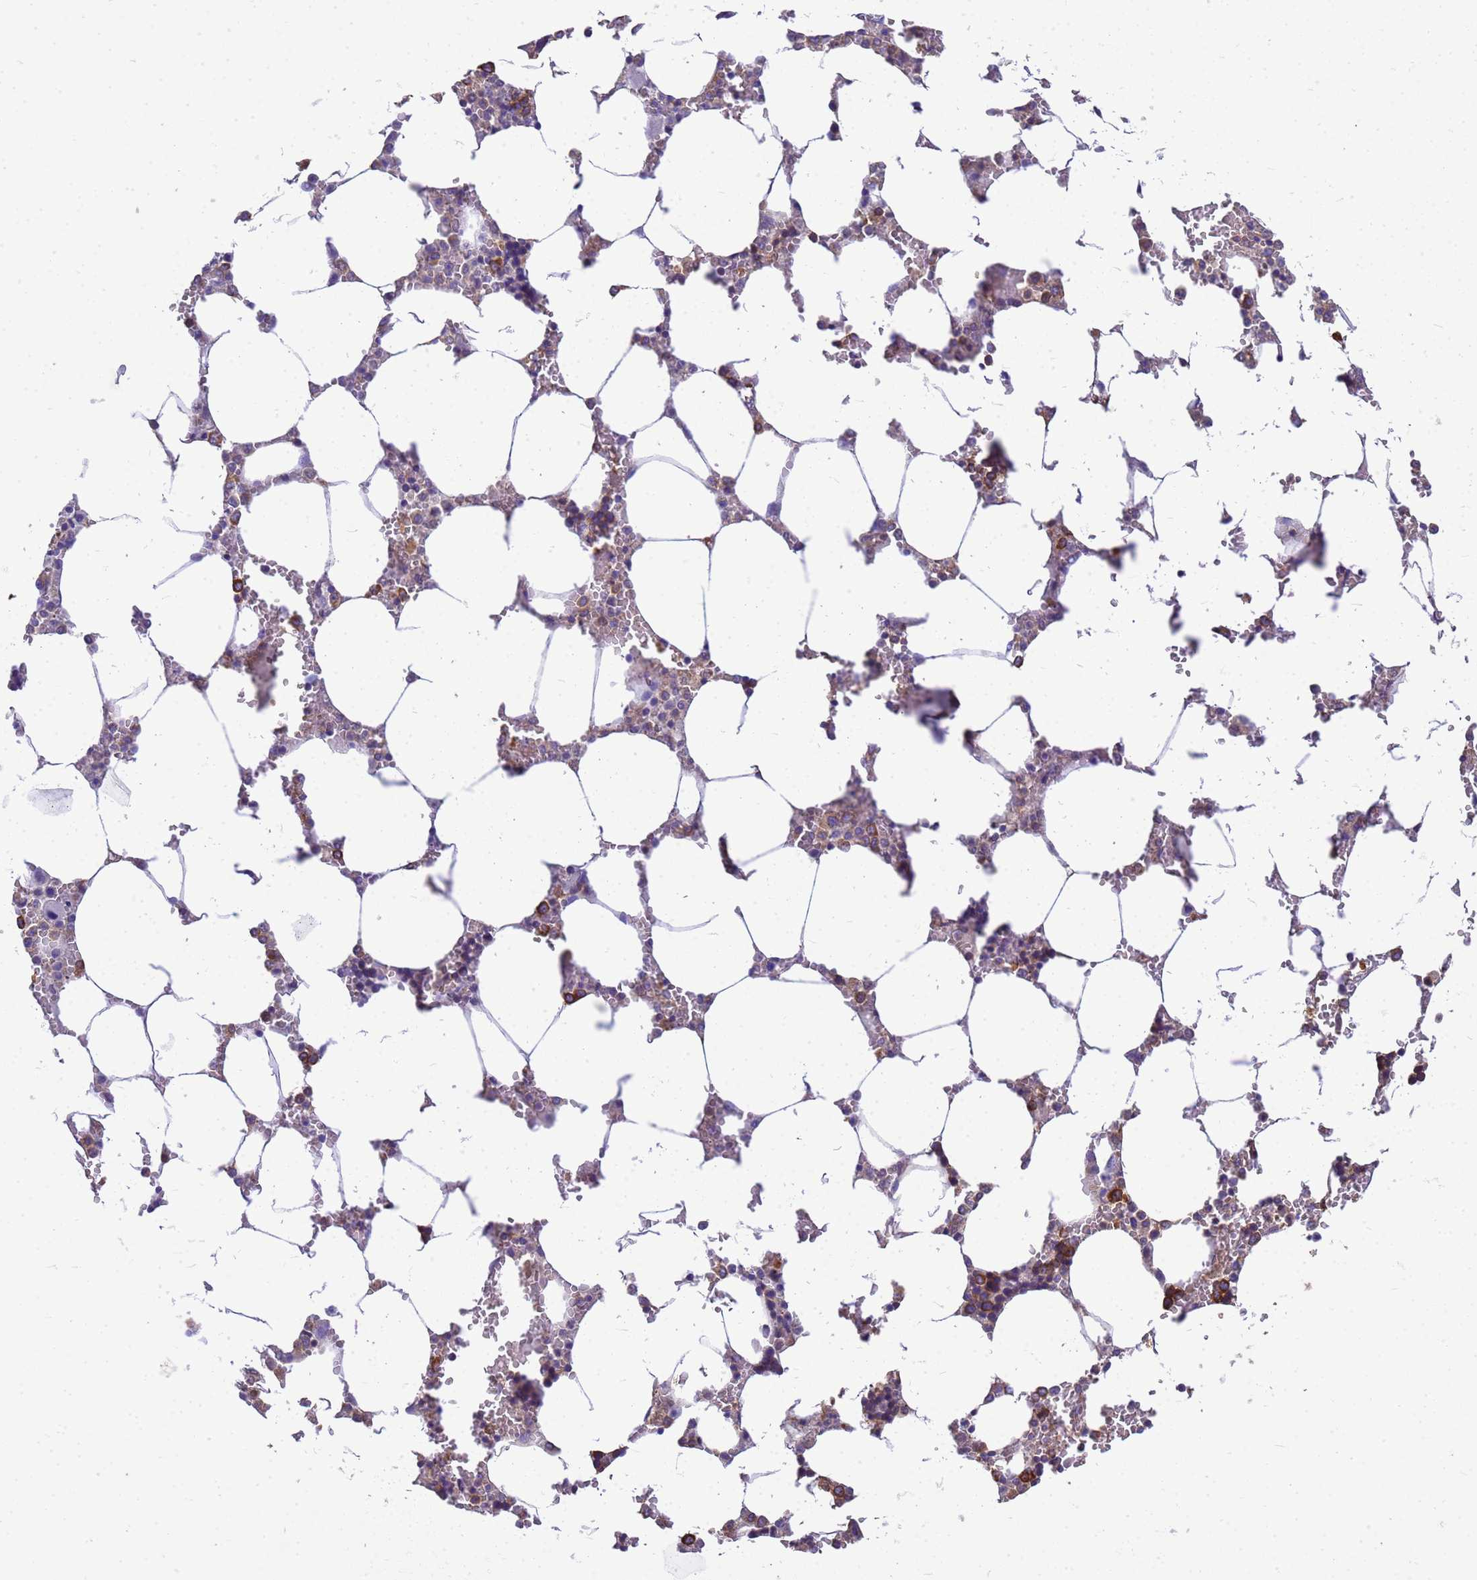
{"staining": {"intensity": "moderate", "quantity": "25%-75%", "location": "cytoplasmic/membranous"}, "tissue": "bone marrow", "cell_type": "Hematopoietic cells", "image_type": "normal", "snomed": [{"axis": "morphology", "description": "Normal tissue, NOS"}, {"axis": "topography", "description": "Bone marrow"}], "caption": "Immunohistochemistry (IHC) histopathology image of normal bone marrow stained for a protein (brown), which exhibits medium levels of moderate cytoplasmic/membranous staining in approximately 25%-75% of hematopoietic cells.", "gene": "ENSG00000198211", "patient": {"sex": "male", "age": 64}}